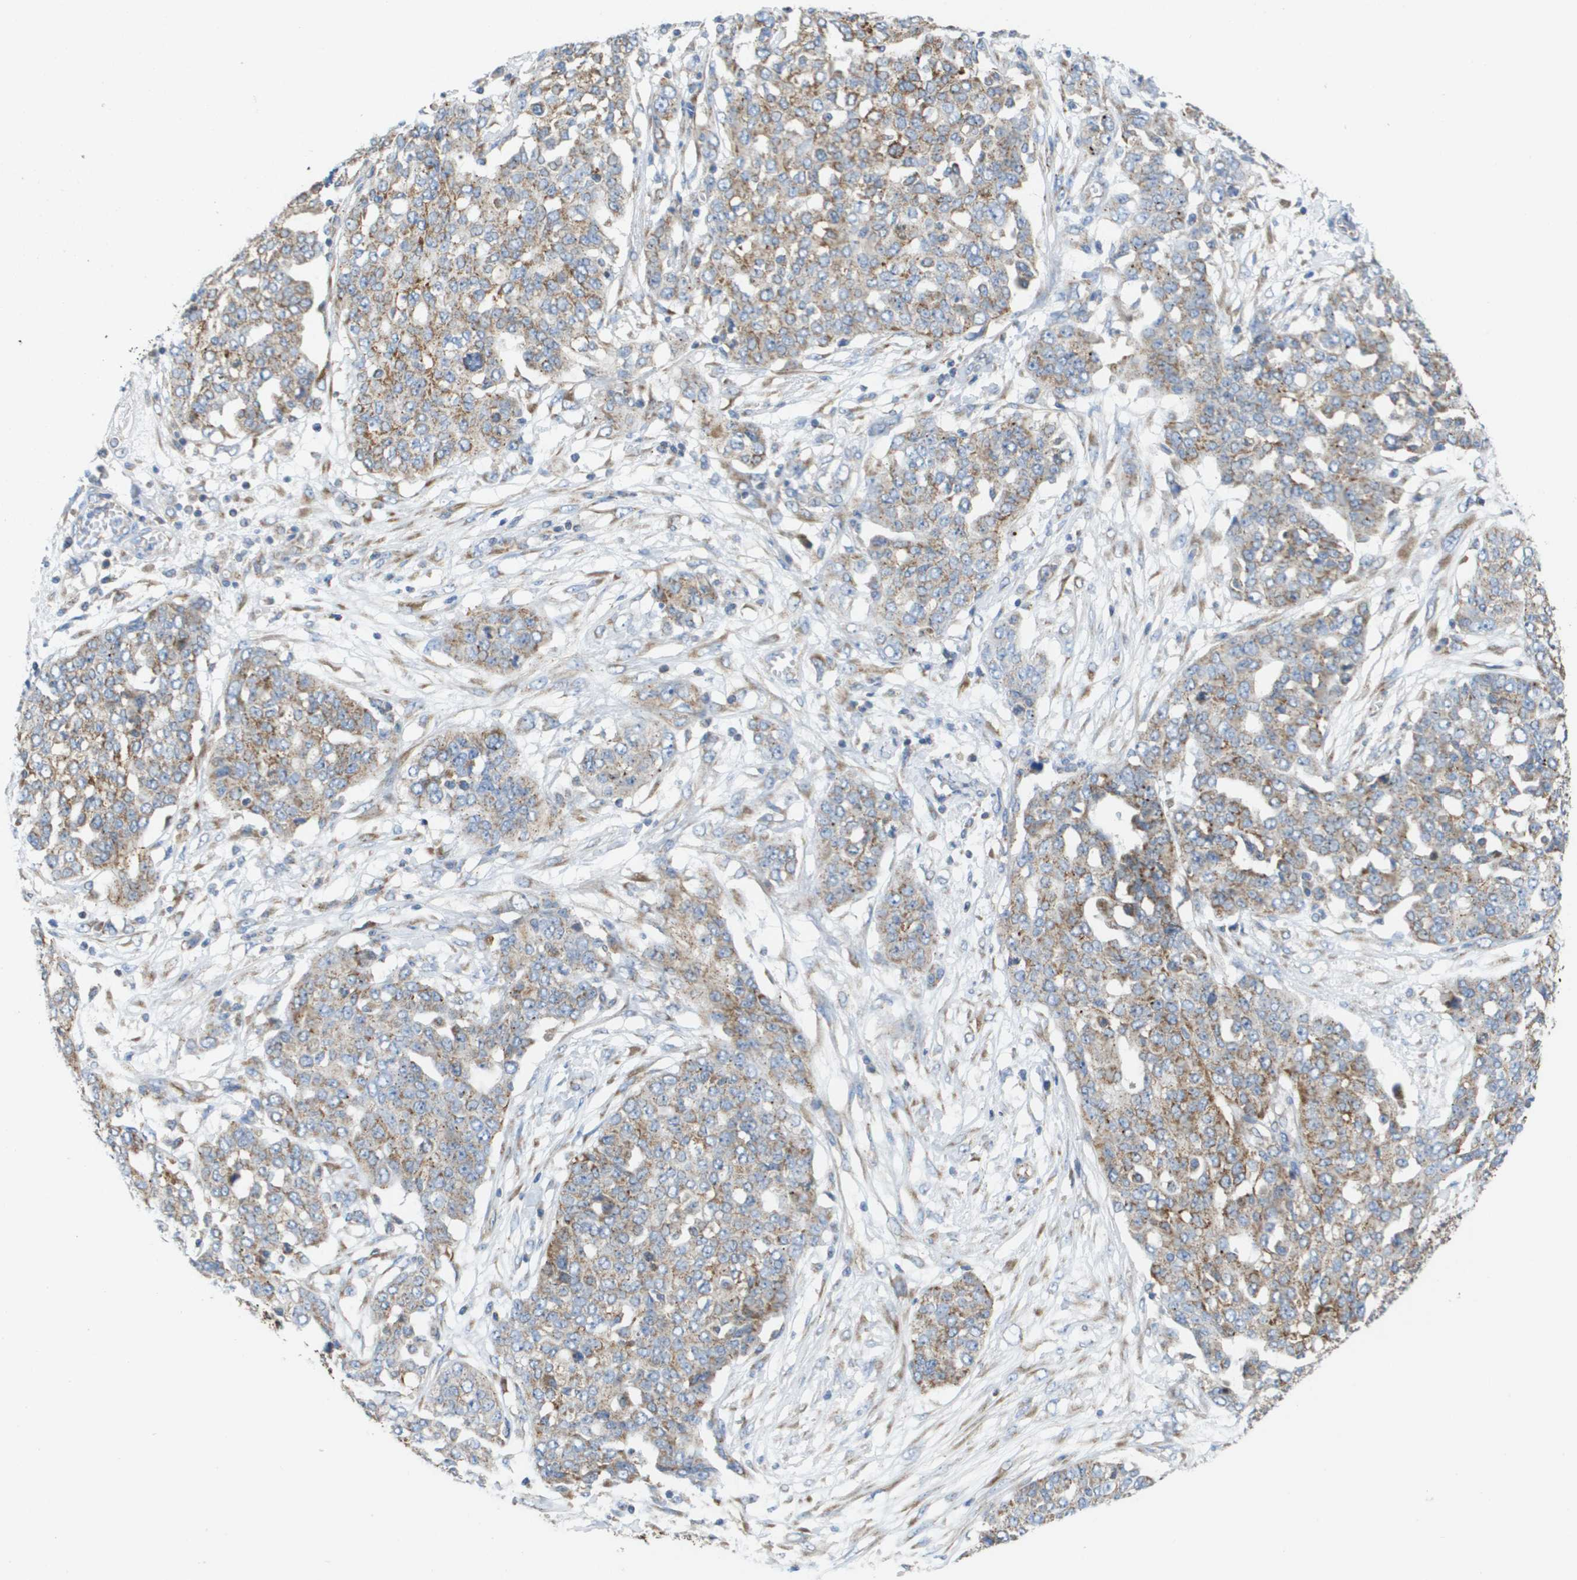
{"staining": {"intensity": "moderate", "quantity": ">75%", "location": "cytoplasmic/membranous"}, "tissue": "ovarian cancer", "cell_type": "Tumor cells", "image_type": "cancer", "snomed": [{"axis": "morphology", "description": "Cystadenocarcinoma, serous, NOS"}, {"axis": "topography", "description": "Soft tissue"}, {"axis": "topography", "description": "Ovary"}], "caption": "Immunohistochemistry of ovarian cancer (serous cystadenocarcinoma) exhibits medium levels of moderate cytoplasmic/membranous expression in about >75% of tumor cells. Nuclei are stained in blue.", "gene": "FIS1", "patient": {"sex": "female", "age": 57}}